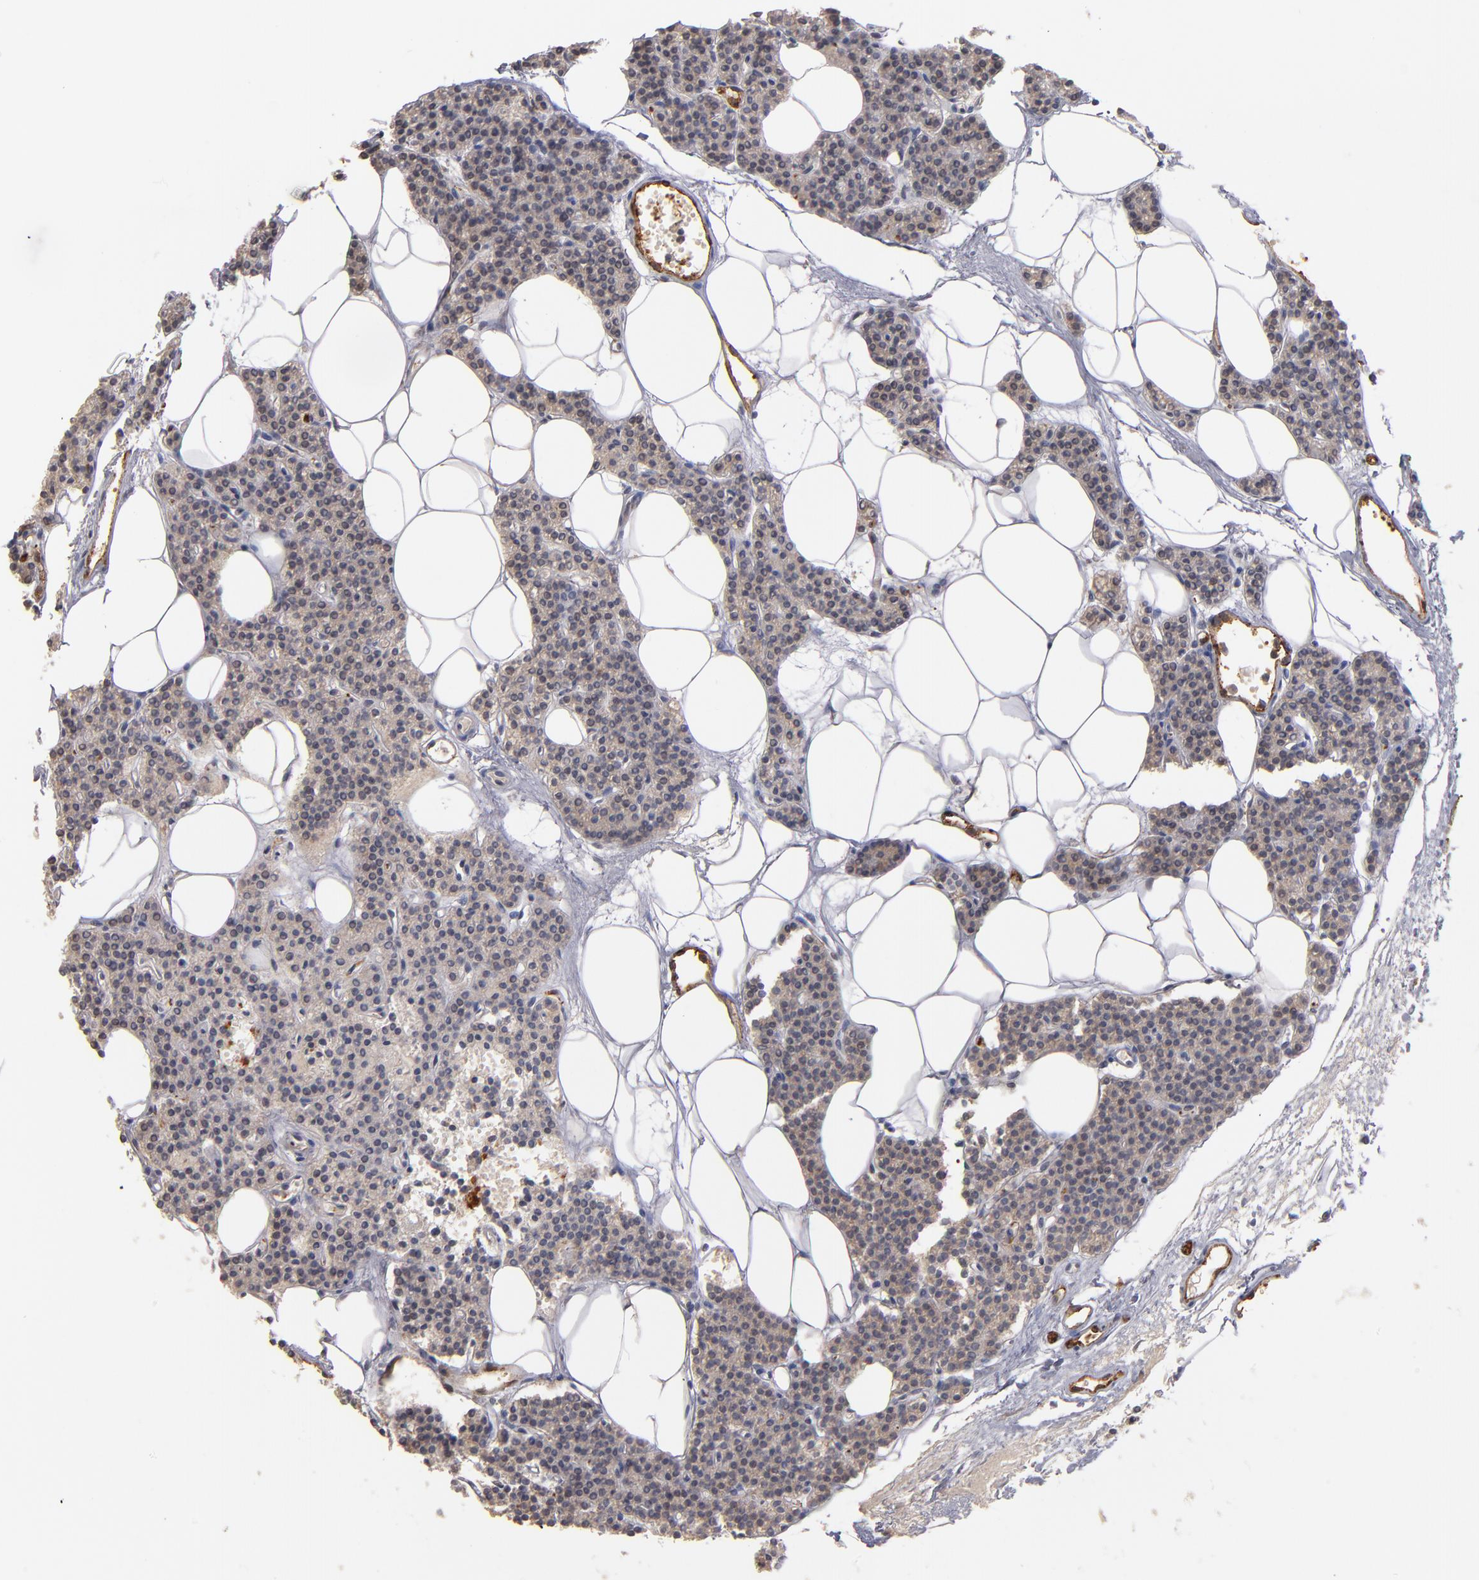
{"staining": {"intensity": "weak", "quantity": ">75%", "location": "cytoplasmic/membranous"}, "tissue": "parathyroid gland", "cell_type": "Glandular cells", "image_type": "normal", "snomed": [{"axis": "morphology", "description": "Normal tissue, NOS"}, {"axis": "topography", "description": "Parathyroid gland"}], "caption": "This micrograph reveals immunohistochemistry staining of normal human parathyroid gland, with low weak cytoplasmic/membranous staining in approximately >75% of glandular cells.", "gene": "SELP", "patient": {"sex": "male", "age": 24}}